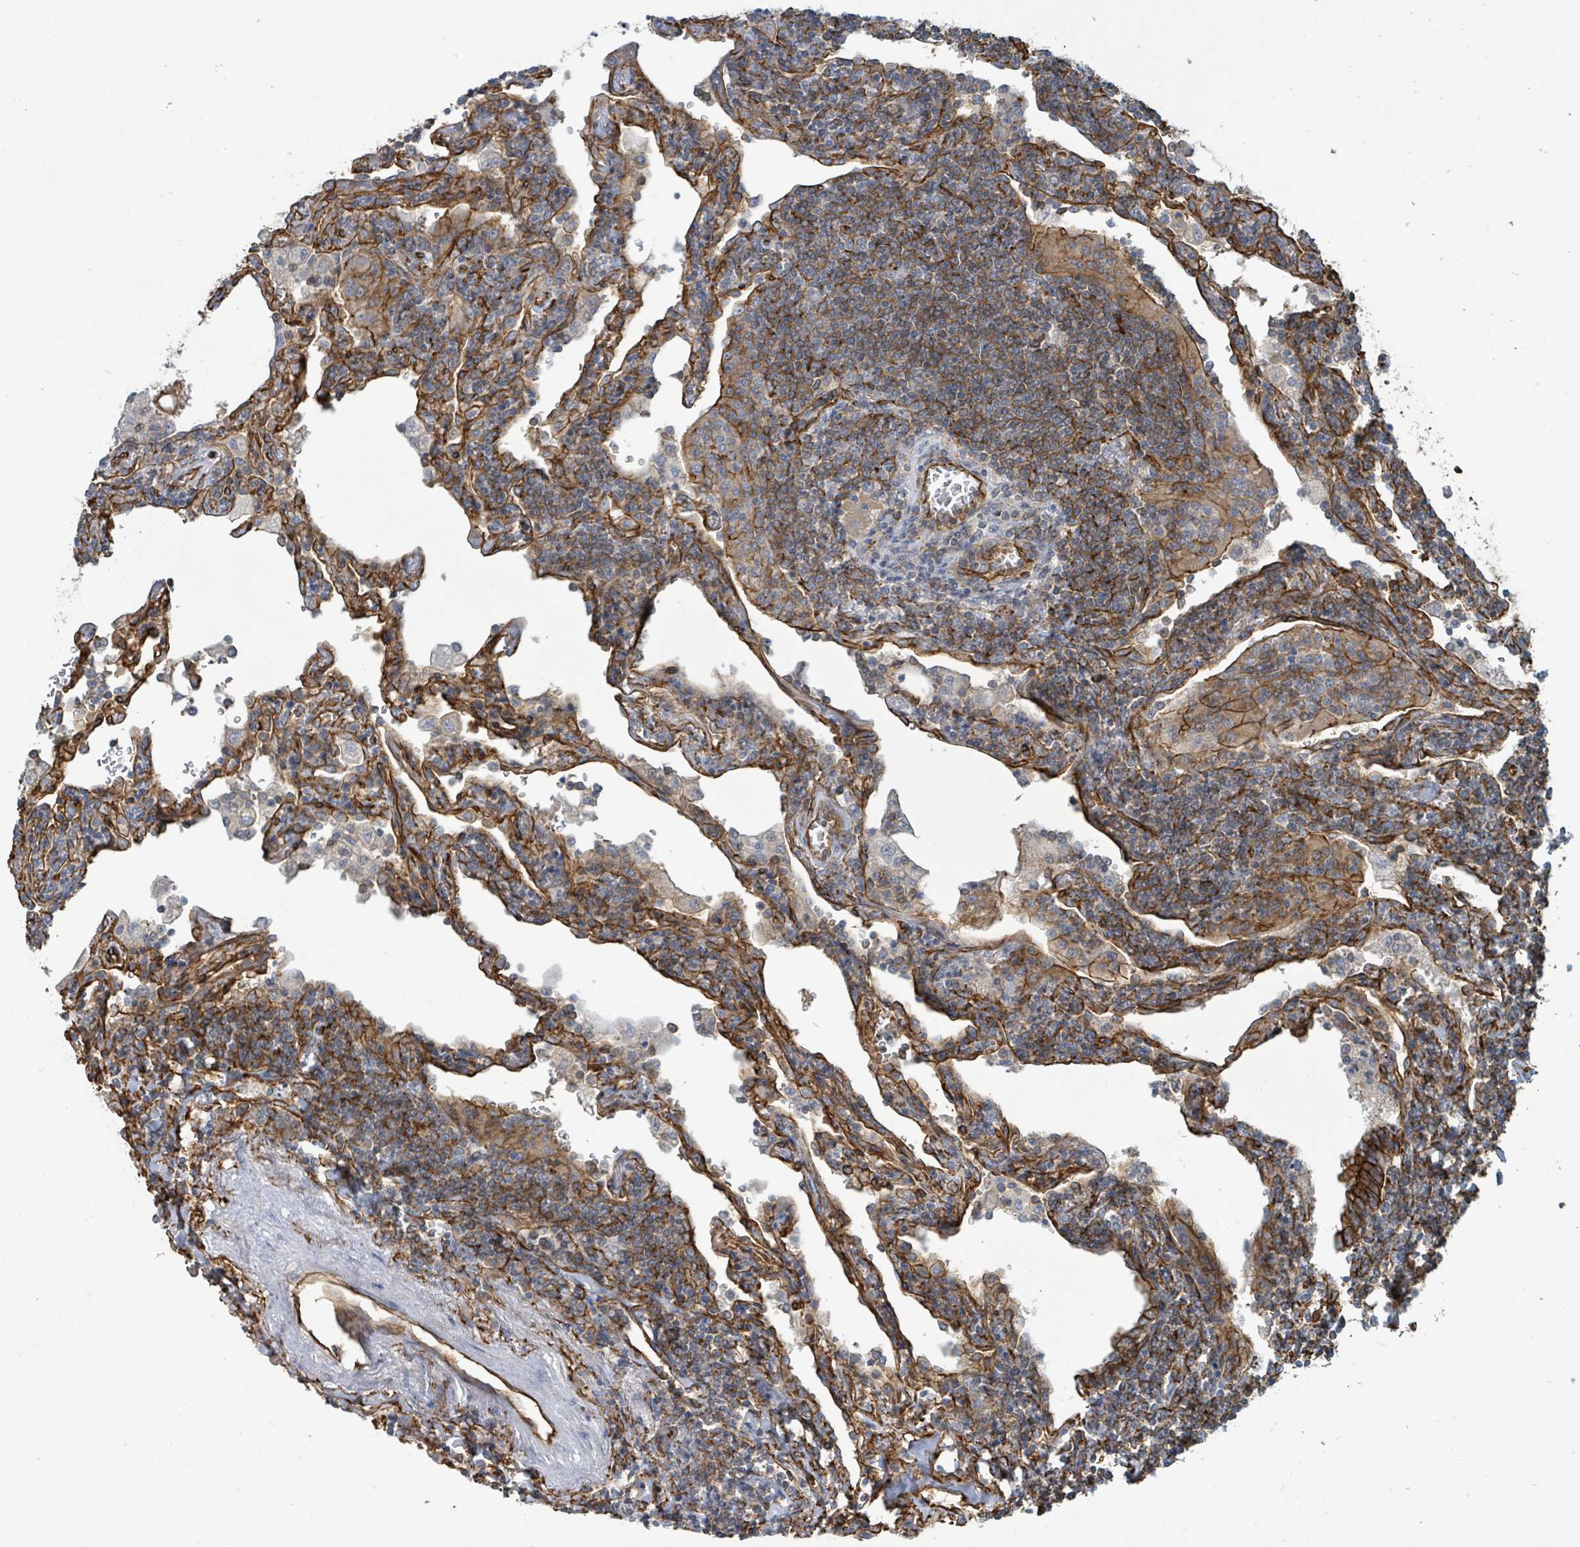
{"staining": {"intensity": "moderate", "quantity": ">75%", "location": "cytoplasmic/membranous"}, "tissue": "lymphoma", "cell_type": "Tumor cells", "image_type": "cancer", "snomed": [{"axis": "morphology", "description": "Malignant lymphoma, non-Hodgkin's type, Low grade"}, {"axis": "topography", "description": "Lung"}], "caption": "Immunohistochemistry (DAB (3,3'-diaminobenzidine)) staining of human low-grade malignant lymphoma, non-Hodgkin's type reveals moderate cytoplasmic/membranous protein positivity in about >75% of tumor cells.", "gene": "LDOC1", "patient": {"sex": "female", "age": 71}}